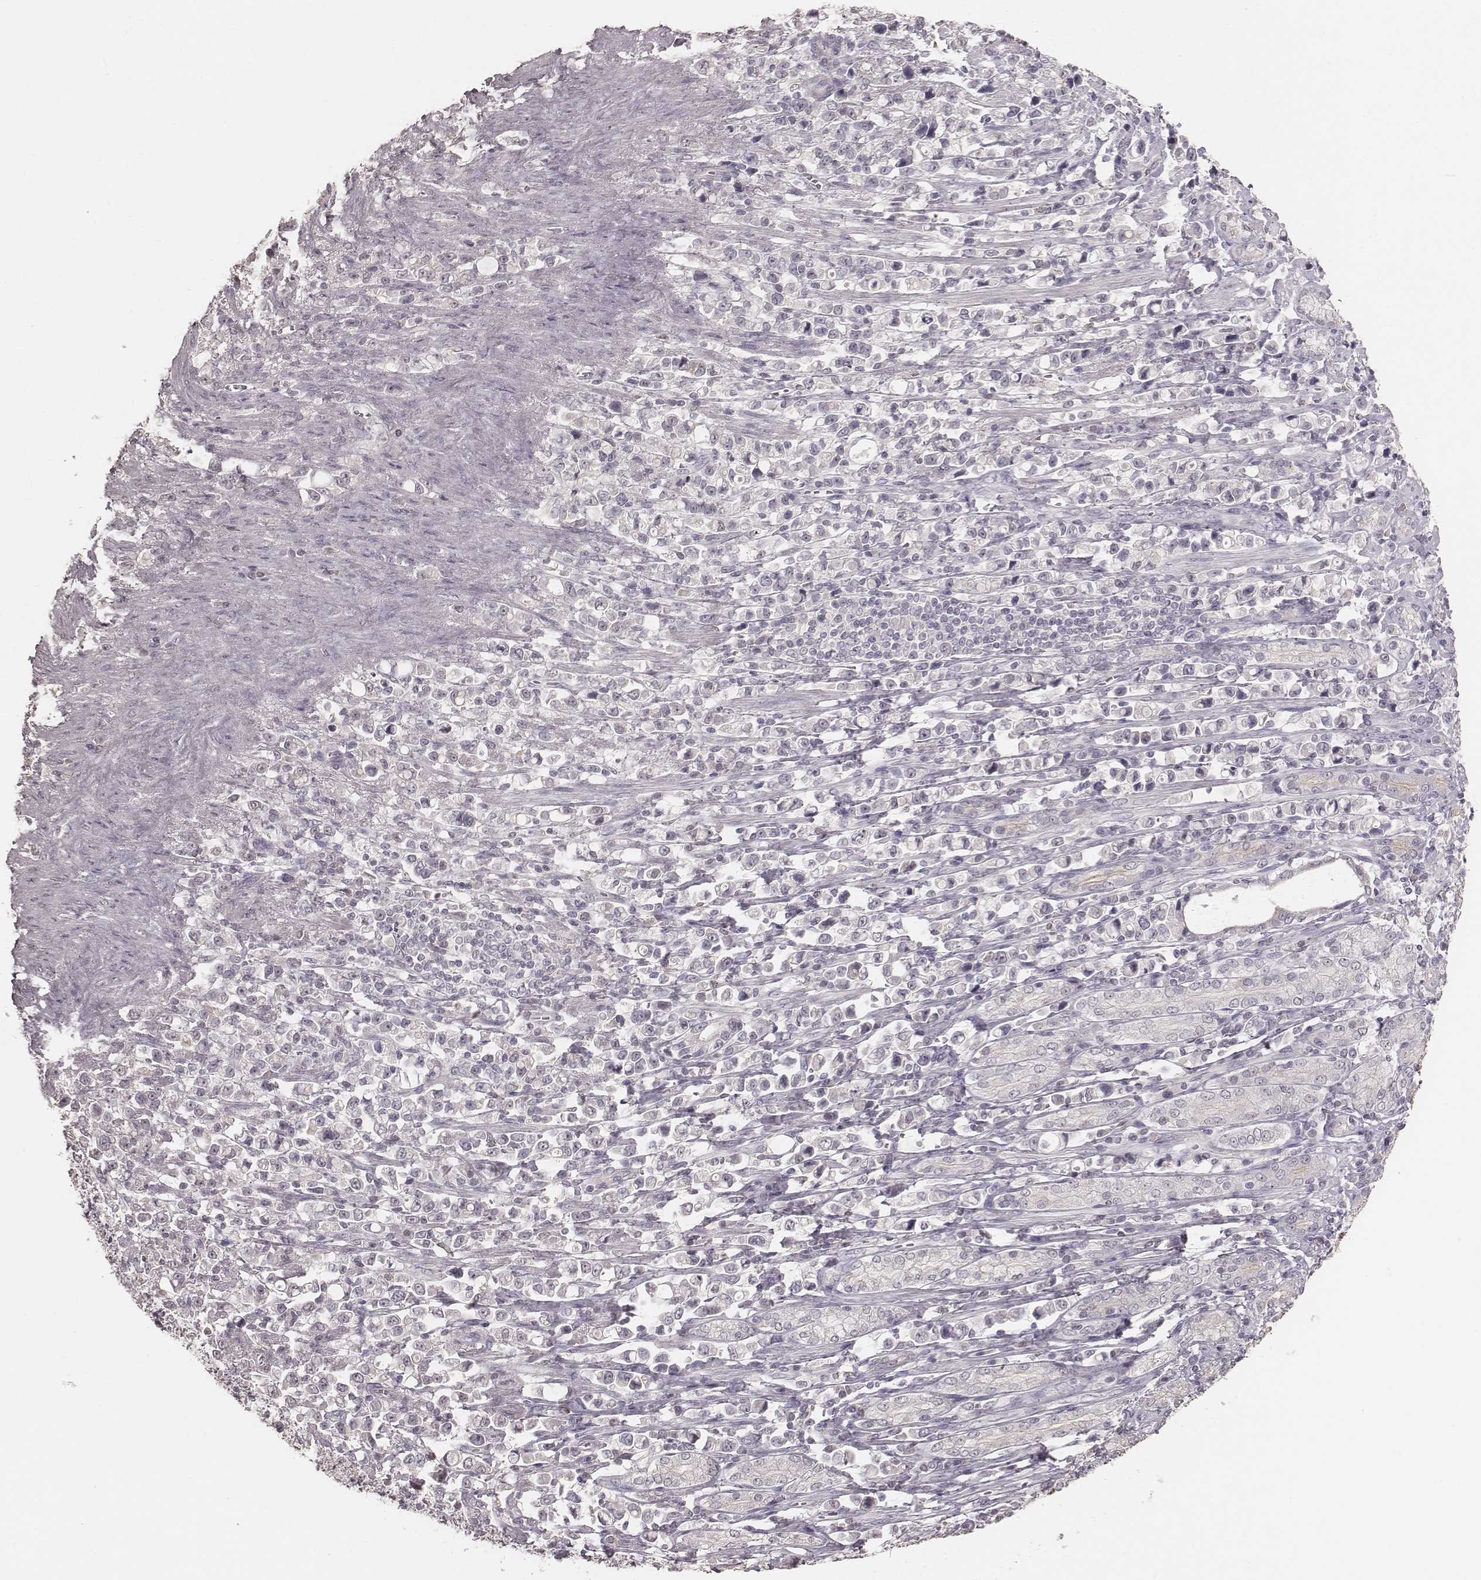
{"staining": {"intensity": "negative", "quantity": "none", "location": "none"}, "tissue": "stomach cancer", "cell_type": "Tumor cells", "image_type": "cancer", "snomed": [{"axis": "morphology", "description": "Adenocarcinoma, NOS"}, {"axis": "topography", "description": "Stomach"}], "caption": "Human adenocarcinoma (stomach) stained for a protein using immunohistochemistry (IHC) exhibits no positivity in tumor cells.", "gene": "LY6K", "patient": {"sex": "male", "age": 63}}